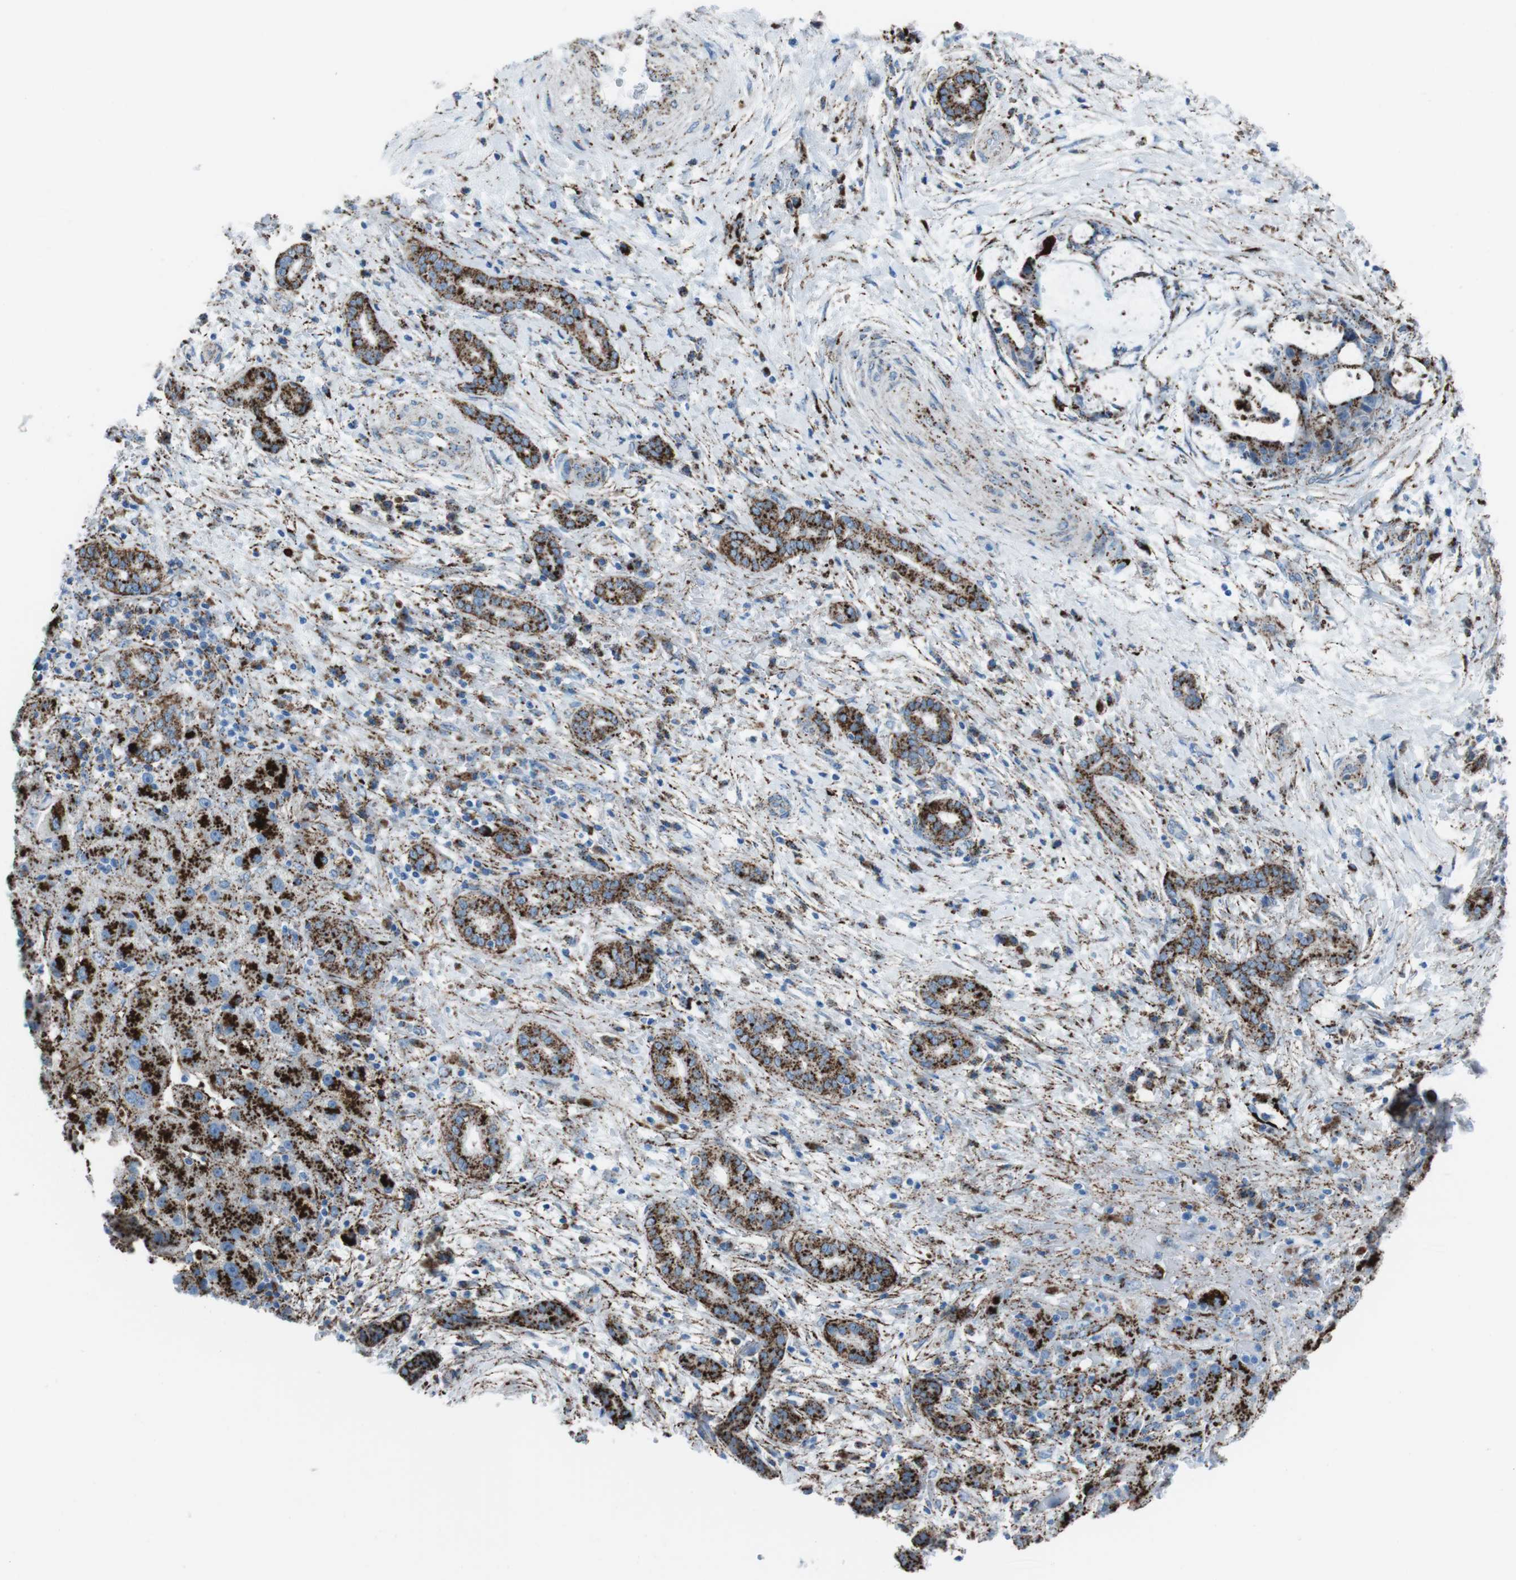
{"staining": {"intensity": "strong", "quantity": ">75%", "location": "cytoplasmic/membranous"}, "tissue": "liver cancer", "cell_type": "Tumor cells", "image_type": "cancer", "snomed": [{"axis": "morphology", "description": "Cholangiocarcinoma"}, {"axis": "topography", "description": "Liver"}], "caption": "Human liver cancer (cholangiocarcinoma) stained with a protein marker exhibits strong staining in tumor cells.", "gene": "SCARB2", "patient": {"sex": "female", "age": 73}}